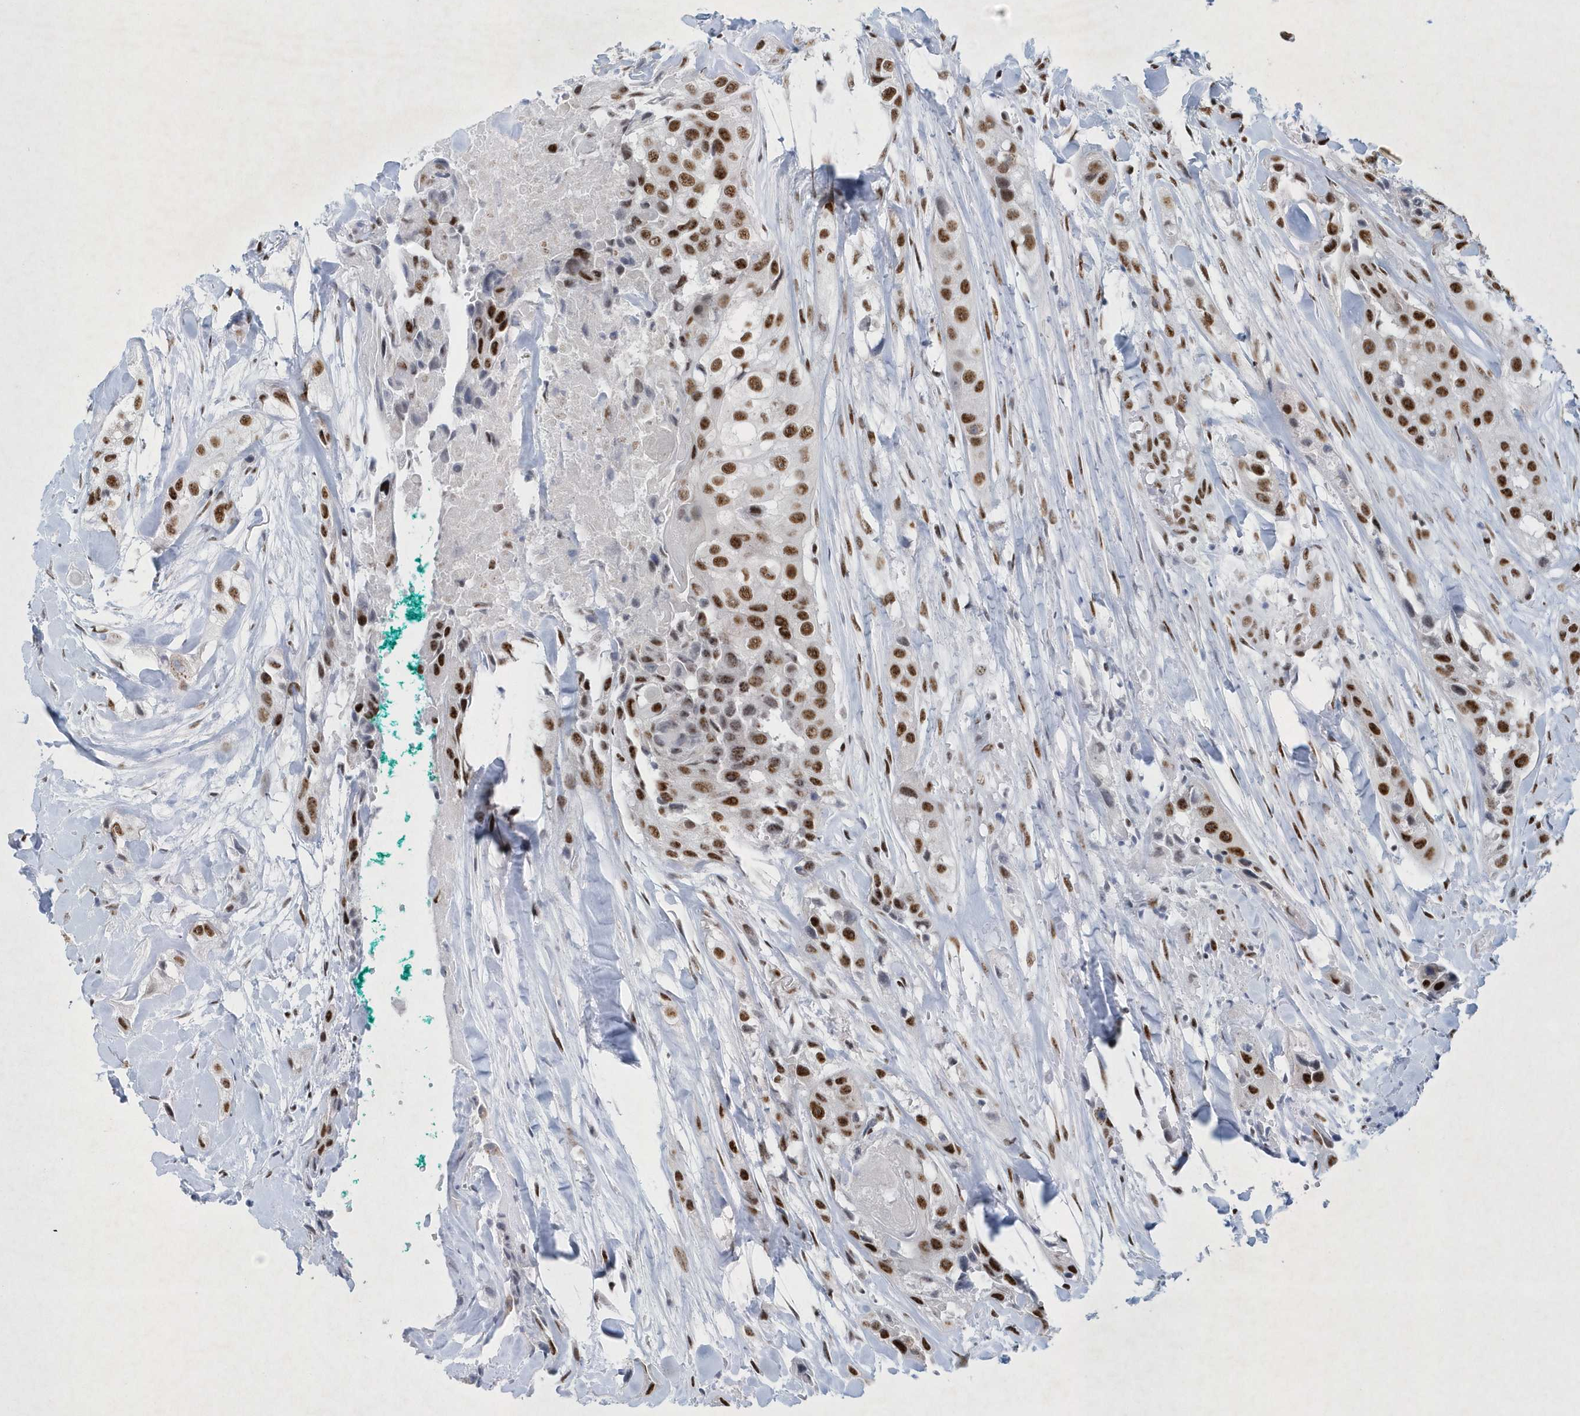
{"staining": {"intensity": "strong", "quantity": ">75%", "location": "nuclear"}, "tissue": "head and neck cancer", "cell_type": "Tumor cells", "image_type": "cancer", "snomed": [{"axis": "morphology", "description": "Normal tissue, NOS"}, {"axis": "morphology", "description": "Squamous cell carcinoma, NOS"}, {"axis": "topography", "description": "Skeletal muscle"}, {"axis": "topography", "description": "Head-Neck"}], "caption": "Immunohistochemical staining of head and neck cancer (squamous cell carcinoma) shows strong nuclear protein positivity in approximately >75% of tumor cells. (DAB (3,3'-diaminobenzidine) IHC with brightfield microscopy, high magnification).", "gene": "DCLRE1A", "patient": {"sex": "male", "age": 51}}